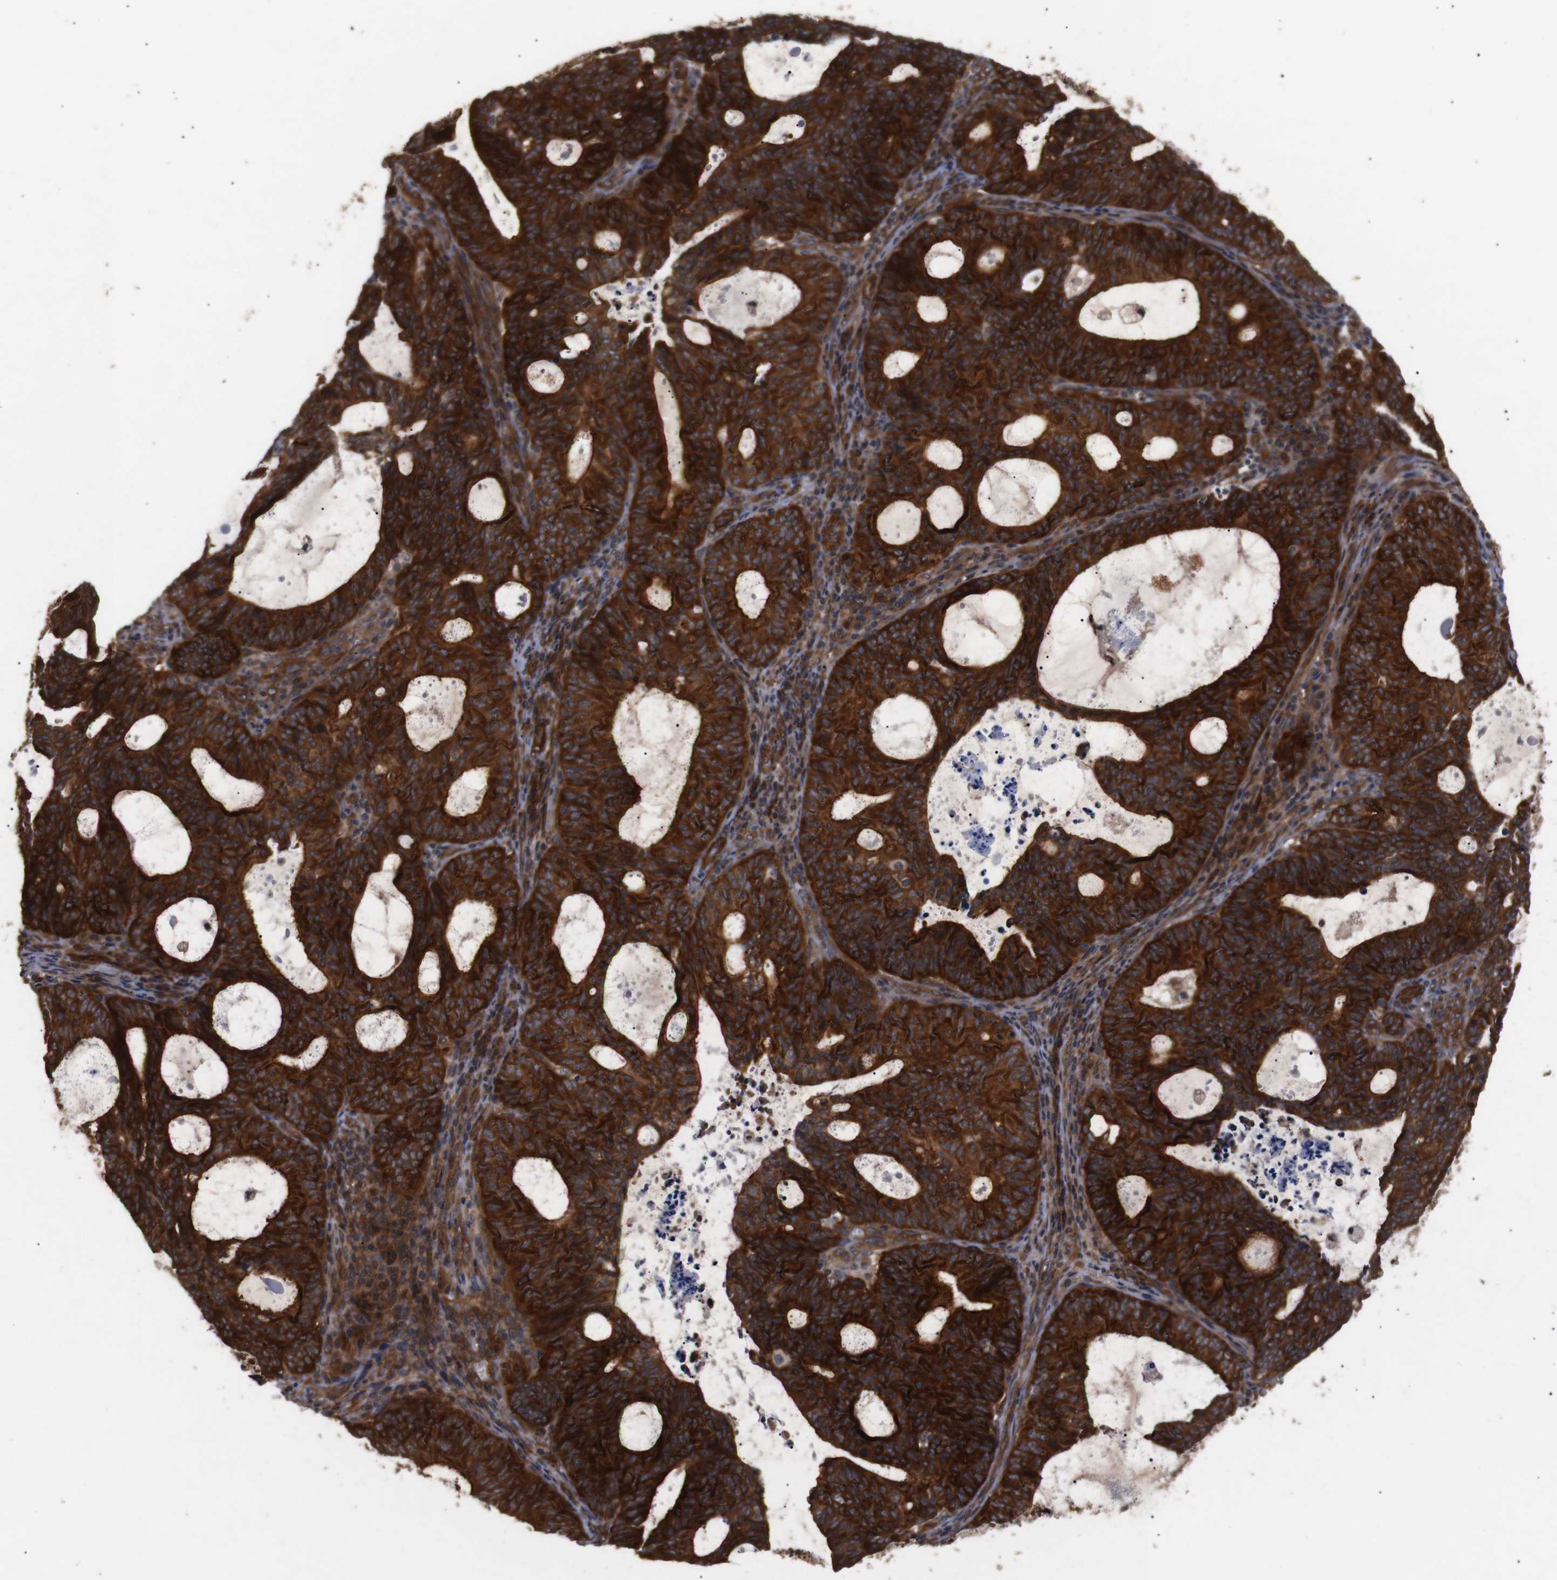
{"staining": {"intensity": "strong", "quantity": ">75%", "location": "cytoplasmic/membranous"}, "tissue": "endometrial cancer", "cell_type": "Tumor cells", "image_type": "cancer", "snomed": [{"axis": "morphology", "description": "Adenocarcinoma, NOS"}, {"axis": "topography", "description": "Uterus"}], "caption": "The micrograph displays immunohistochemical staining of adenocarcinoma (endometrial). There is strong cytoplasmic/membranous positivity is appreciated in about >75% of tumor cells.", "gene": "PAWR", "patient": {"sex": "female", "age": 83}}